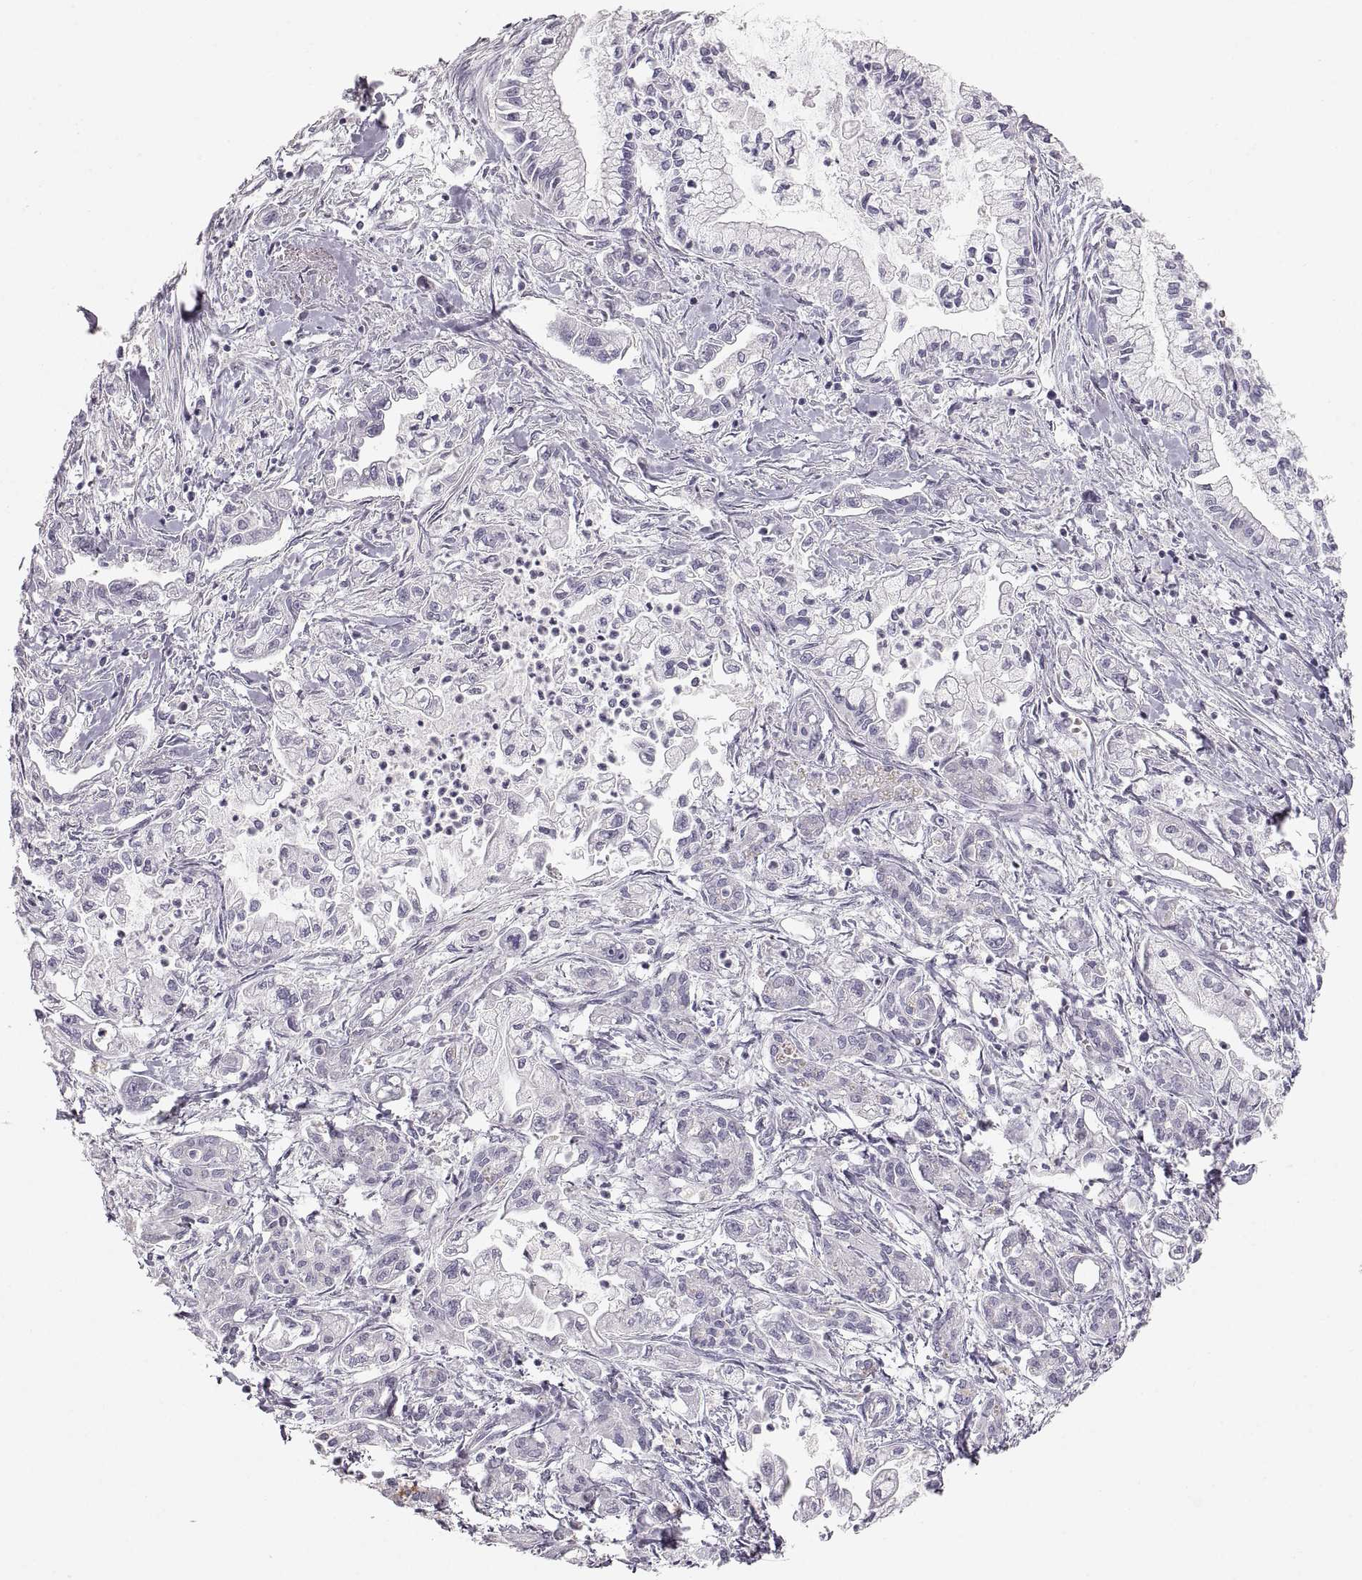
{"staining": {"intensity": "negative", "quantity": "none", "location": "none"}, "tissue": "pancreatic cancer", "cell_type": "Tumor cells", "image_type": "cancer", "snomed": [{"axis": "morphology", "description": "Adenocarcinoma, NOS"}, {"axis": "topography", "description": "Pancreas"}], "caption": "DAB (3,3'-diaminobenzidine) immunohistochemical staining of human pancreatic adenocarcinoma displays no significant expression in tumor cells. (Brightfield microscopy of DAB (3,3'-diaminobenzidine) immunohistochemistry at high magnification).", "gene": "PCSK2", "patient": {"sex": "male", "age": 54}}